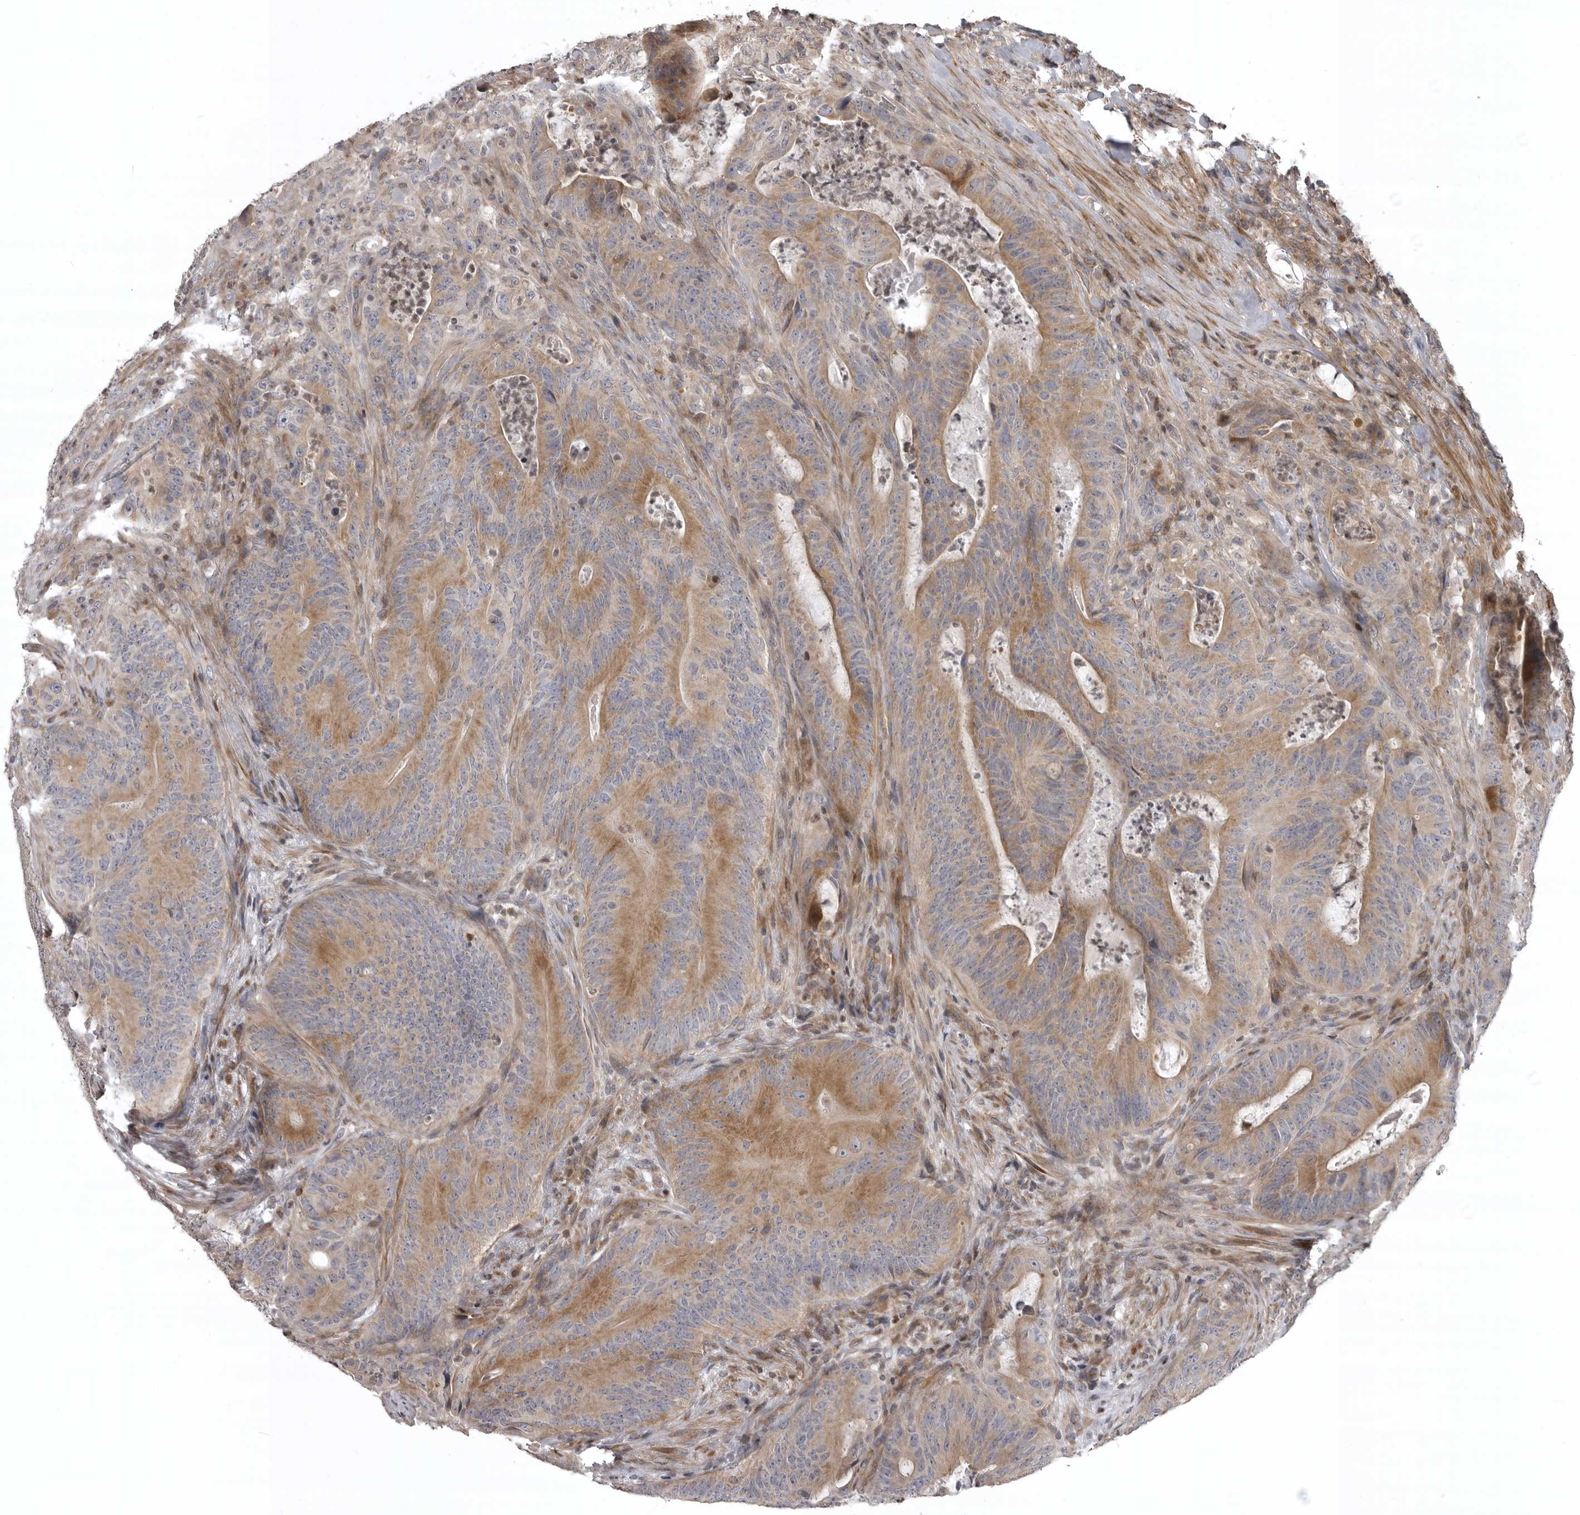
{"staining": {"intensity": "moderate", "quantity": ">75%", "location": "cytoplasmic/membranous"}, "tissue": "colorectal cancer", "cell_type": "Tumor cells", "image_type": "cancer", "snomed": [{"axis": "morphology", "description": "Normal tissue, NOS"}, {"axis": "topography", "description": "Colon"}], "caption": "Tumor cells demonstrate moderate cytoplasmic/membranous staining in approximately >75% of cells in colorectal cancer. Ihc stains the protein in brown and the nuclei are stained blue.", "gene": "ZNRF1", "patient": {"sex": "female", "age": 82}}